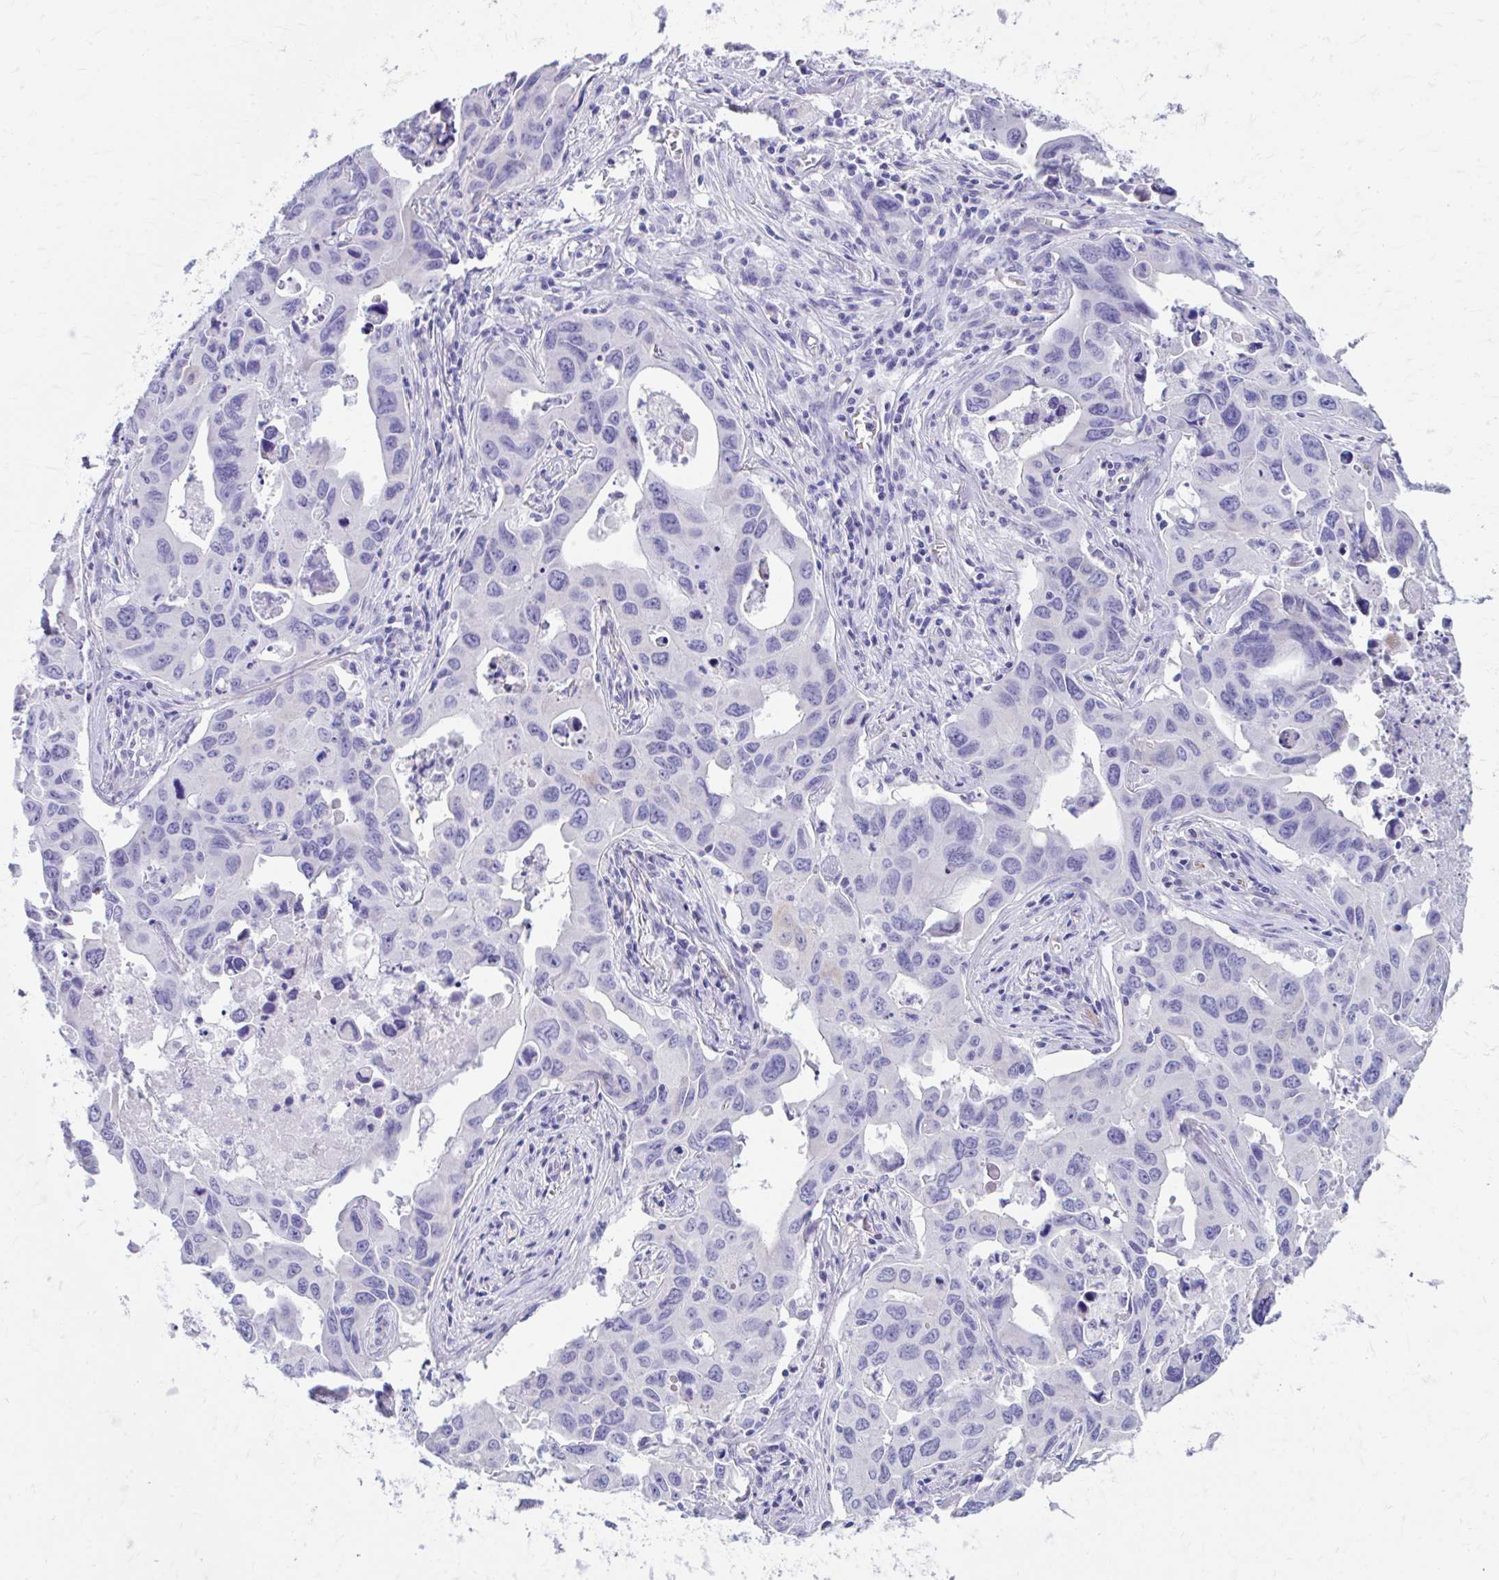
{"staining": {"intensity": "negative", "quantity": "none", "location": "none"}, "tissue": "lung cancer", "cell_type": "Tumor cells", "image_type": "cancer", "snomed": [{"axis": "morphology", "description": "Adenocarcinoma, NOS"}, {"axis": "topography", "description": "Lung"}], "caption": "This is a photomicrograph of immunohistochemistry (IHC) staining of lung adenocarcinoma, which shows no expression in tumor cells. (DAB IHC with hematoxylin counter stain).", "gene": "KRIT1", "patient": {"sex": "male", "age": 64}}